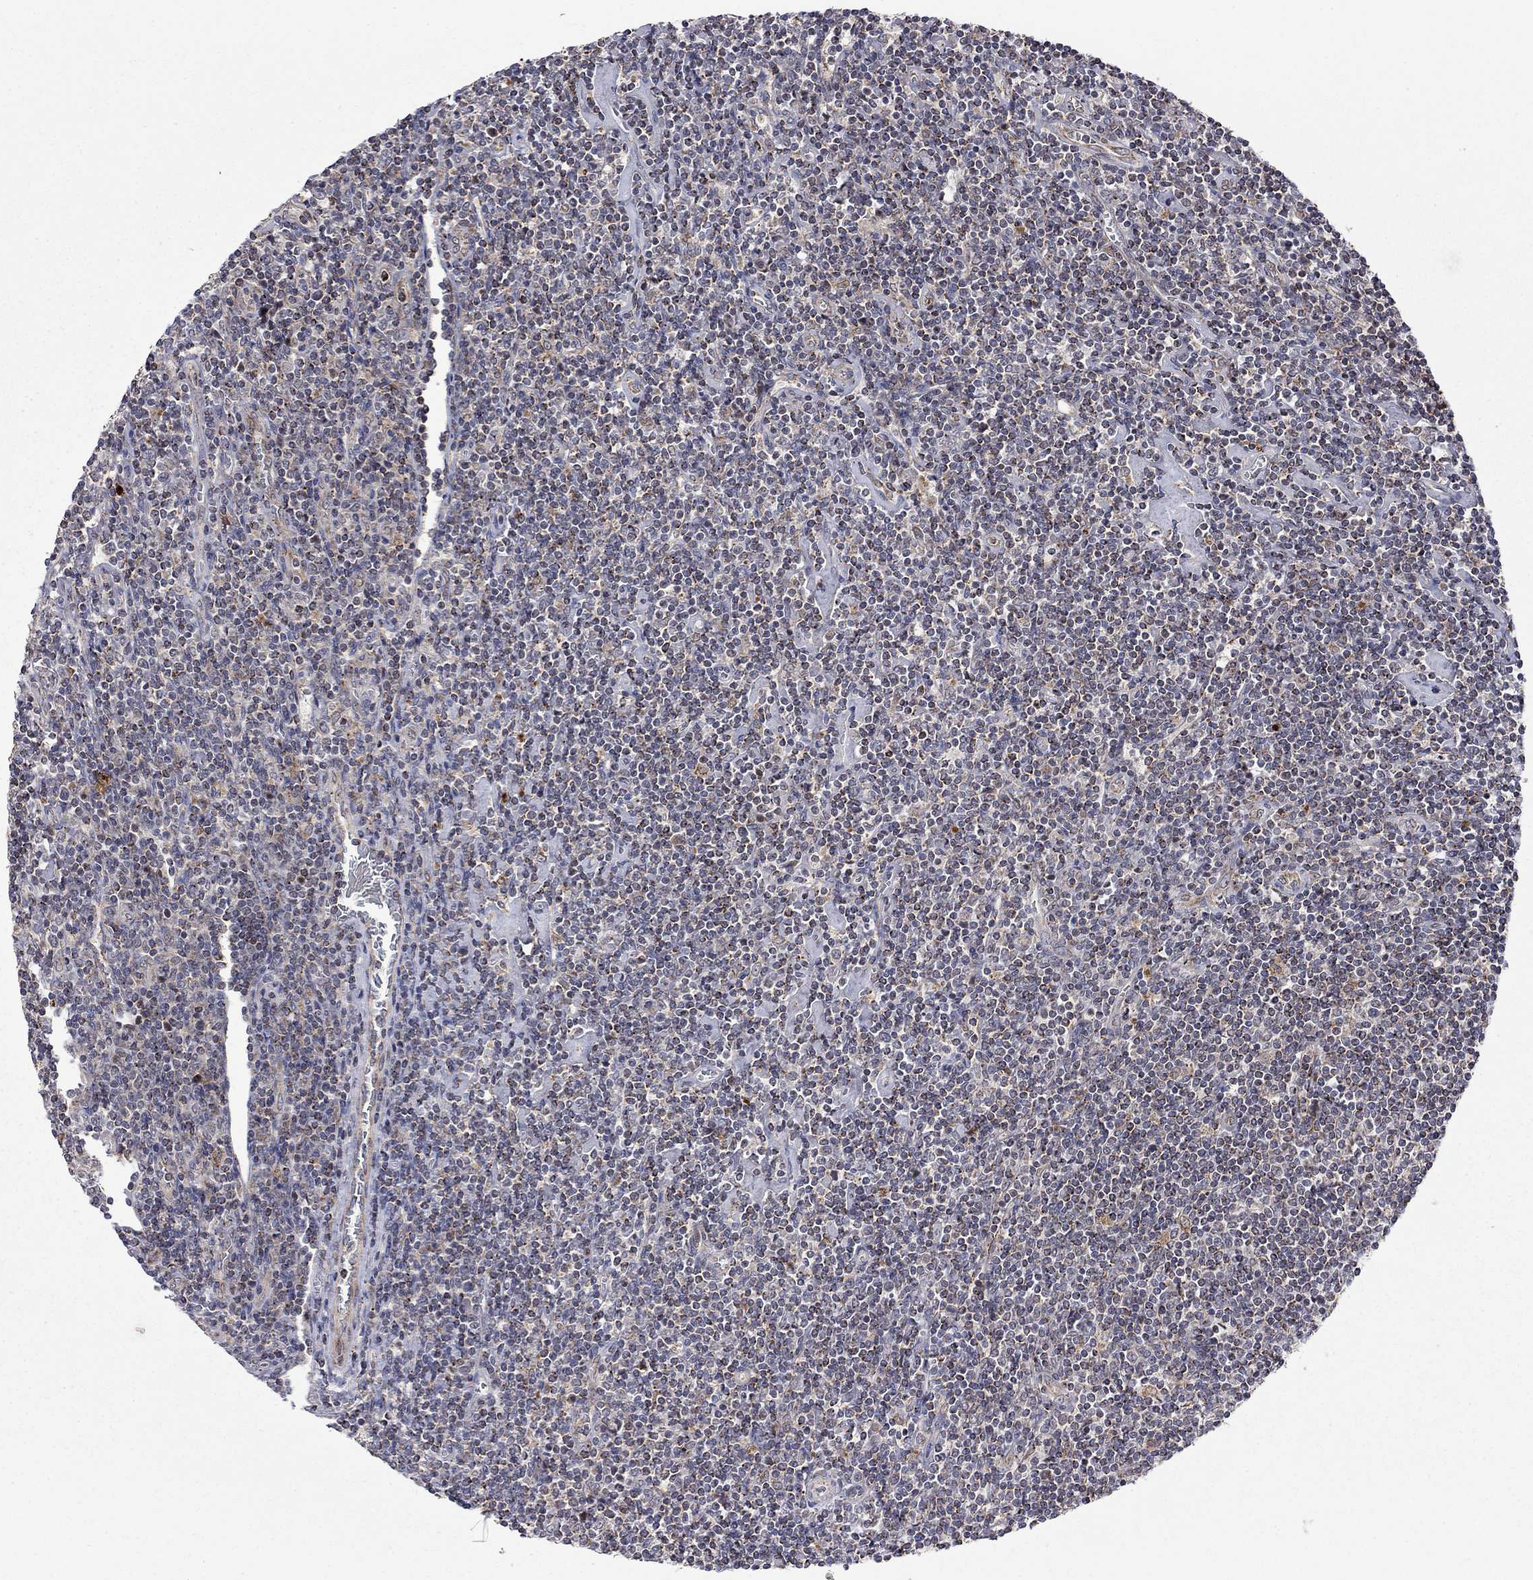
{"staining": {"intensity": "weak", "quantity": ">75%", "location": "cytoplasmic/membranous"}, "tissue": "lymphoma", "cell_type": "Tumor cells", "image_type": "cancer", "snomed": [{"axis": "morphology", "description": "Hodgkin's disease, NOS"}, {"axis": "topography", "description": "Lymph node"}], "caption": "Immunohistochemistry (IHC) staining of Hodgkin's disease, which displays low levels of weak cytoplasmic/membranous positivity in approximately >75% of tumor cells indicating weak cytoplasmic/membranous protein expression. The staining was performed using DAB (3,3'-diaminobenzidine) (brown) for protein detection and nuclei were counterstained in hematoxylin (blue).", "gene": "IDS", "patient": {"sex": "male", "age": 40}}